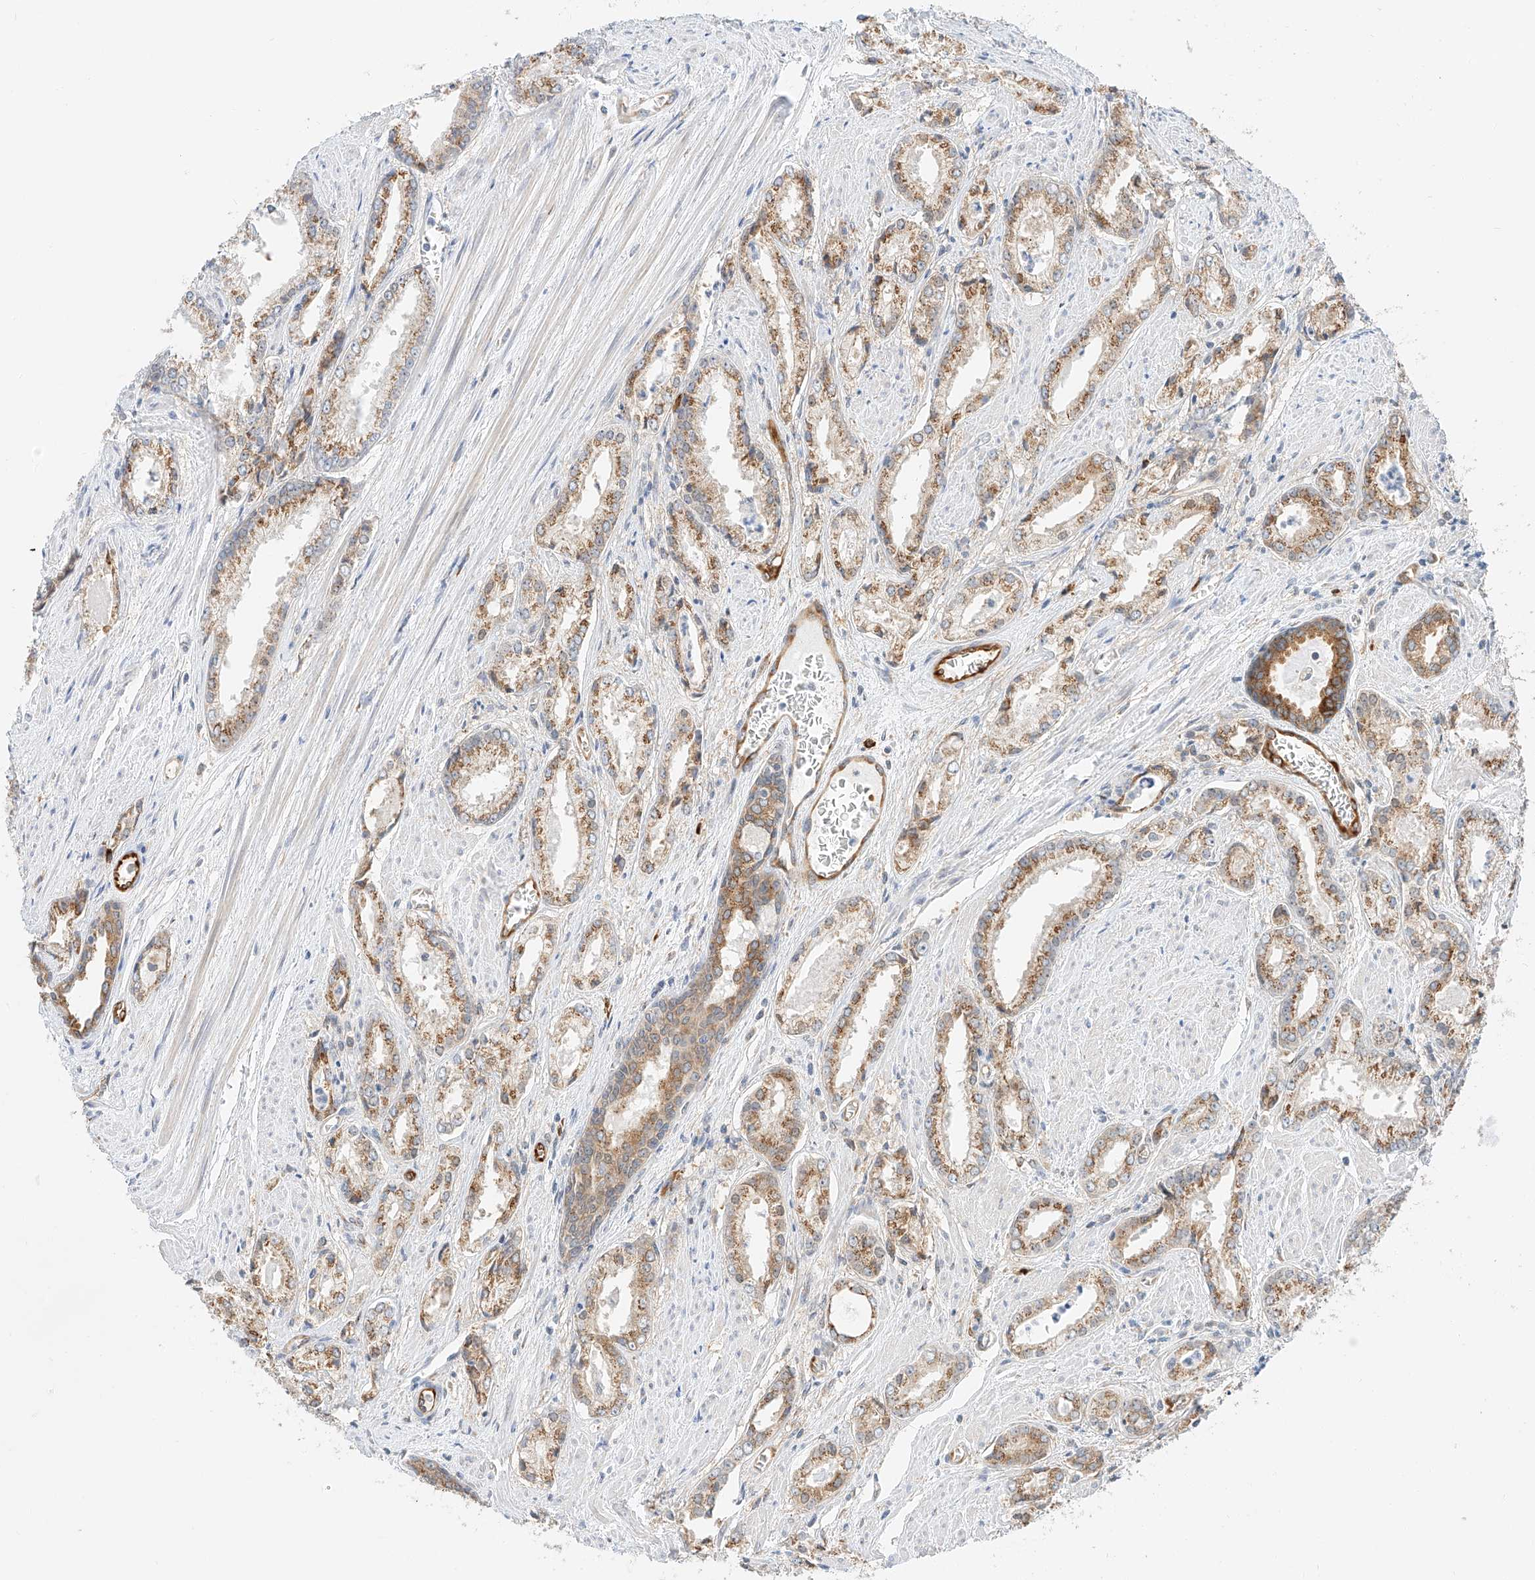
{"staining": {"intensity": "moderate", "quantity": ">75%", "location": "cytoplasmic/membranous"}, "tissue": "prostate cancer", "cell_type": "Tumor cells", "image_type": "cancer", "snomed": [{"axis": "morphology", "description": "Adenocarcinoma, Low grade"}, {"axis": "topography", "description": "Prostate"}], "caption": "Immunohistochemistry photomicrograph of prostate cancer (adenocarcinoma (low-grade)) stained for a protein (brown), which reveals medium levels of moderate cytoplasmic/membranous expression in approximately >75% of tumor cells.", "gene": "CARMIL1", "patient": {"sex": "male", "age": 54}}